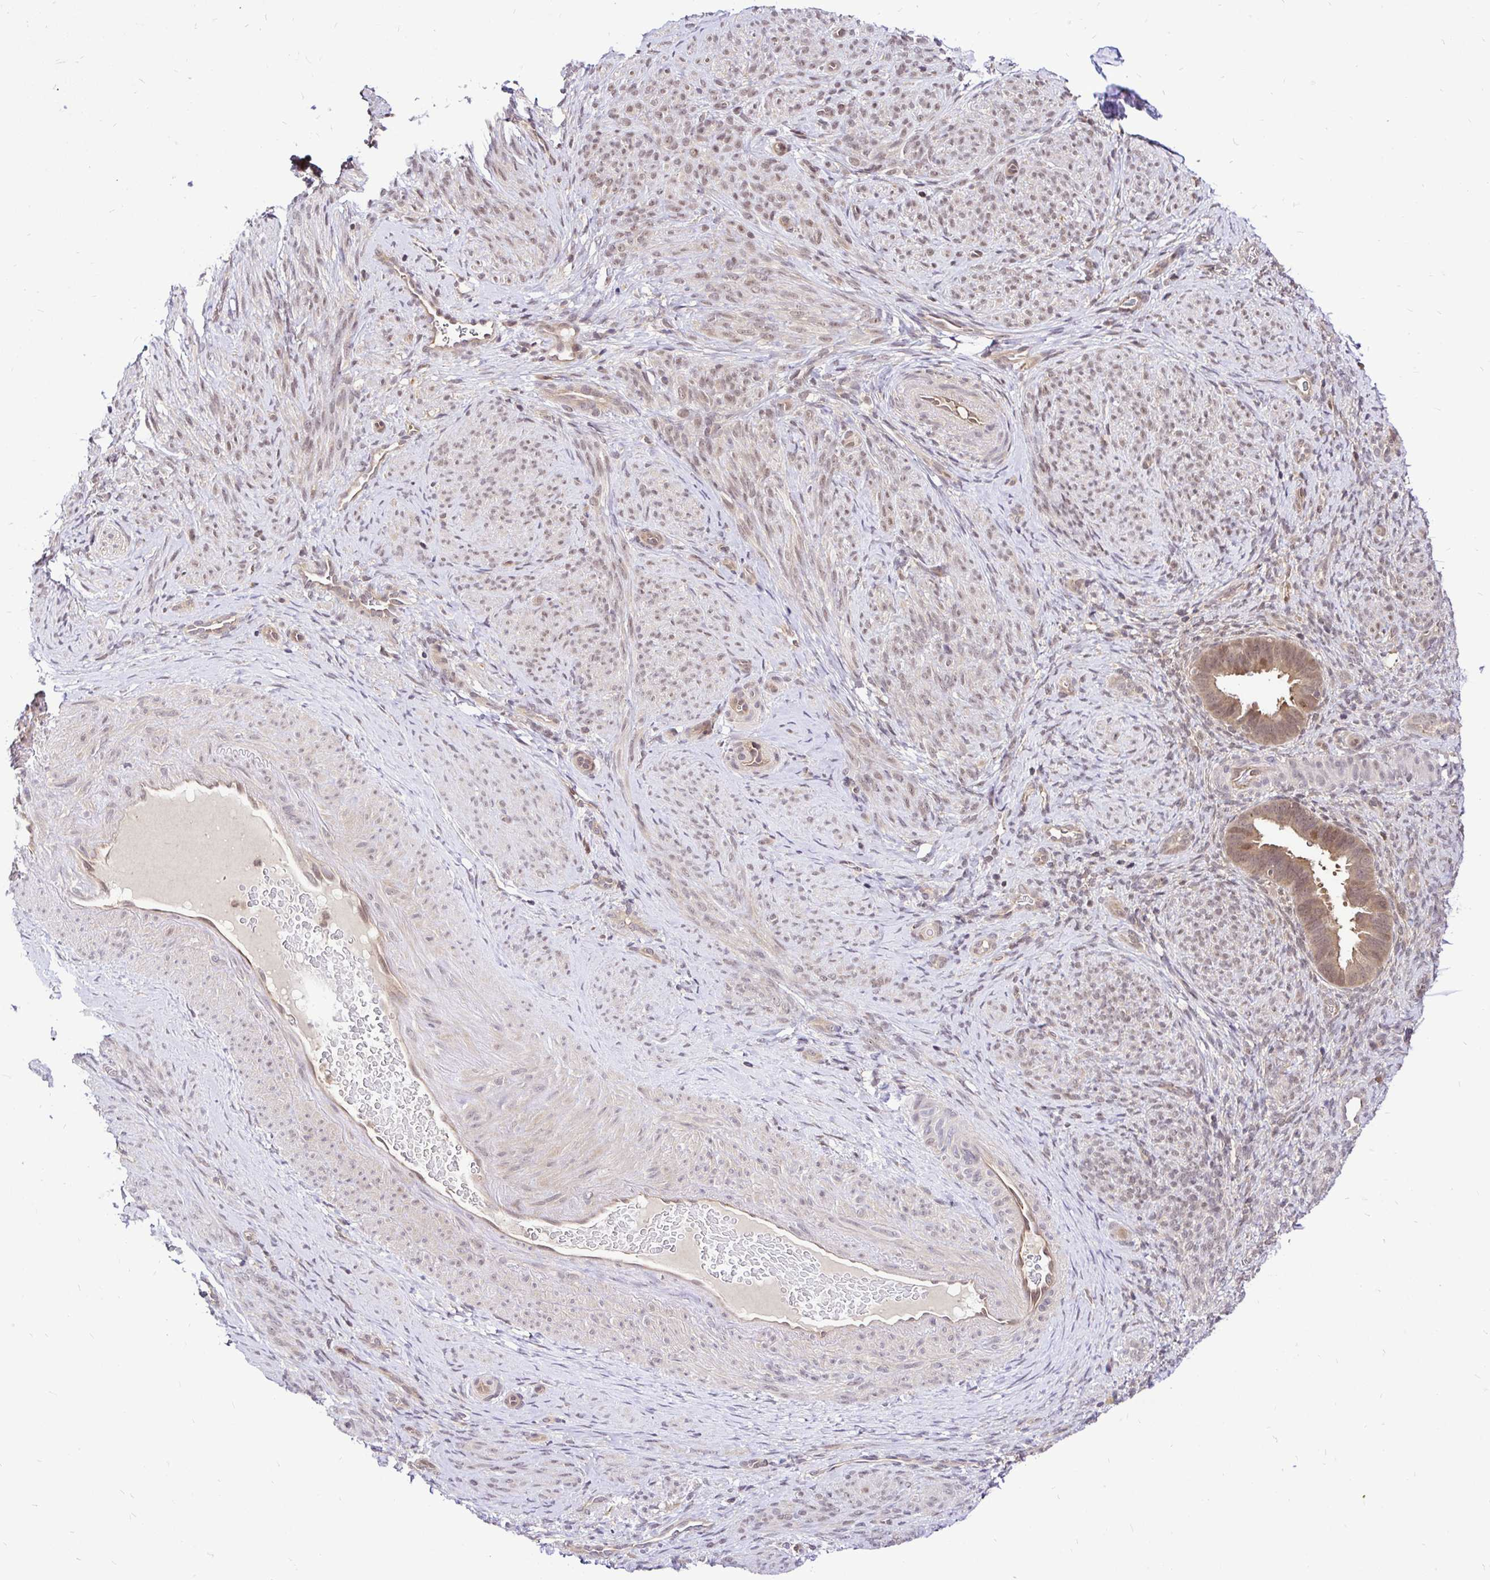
{"staining": {"intensity": "negative", "quantity": "none", "location": "none"}, "tissue": "endometrium", "cell_type": "Cells in endometrial stroma", "image_type": "normal", "snomed": [{"axis": "morphology", "description": "Normal tissue, NOS"}, {"axis": "topography", "description": "Endometrium"}], "caption": "Cells in endometrial stroma are negative for protein expression in unremarkable human endometrium. (Immunohistochemistry, brightfield microscopy, high magnification).", "gene": "UBE2M", "patient": {"sex": "female", "age": 34}}